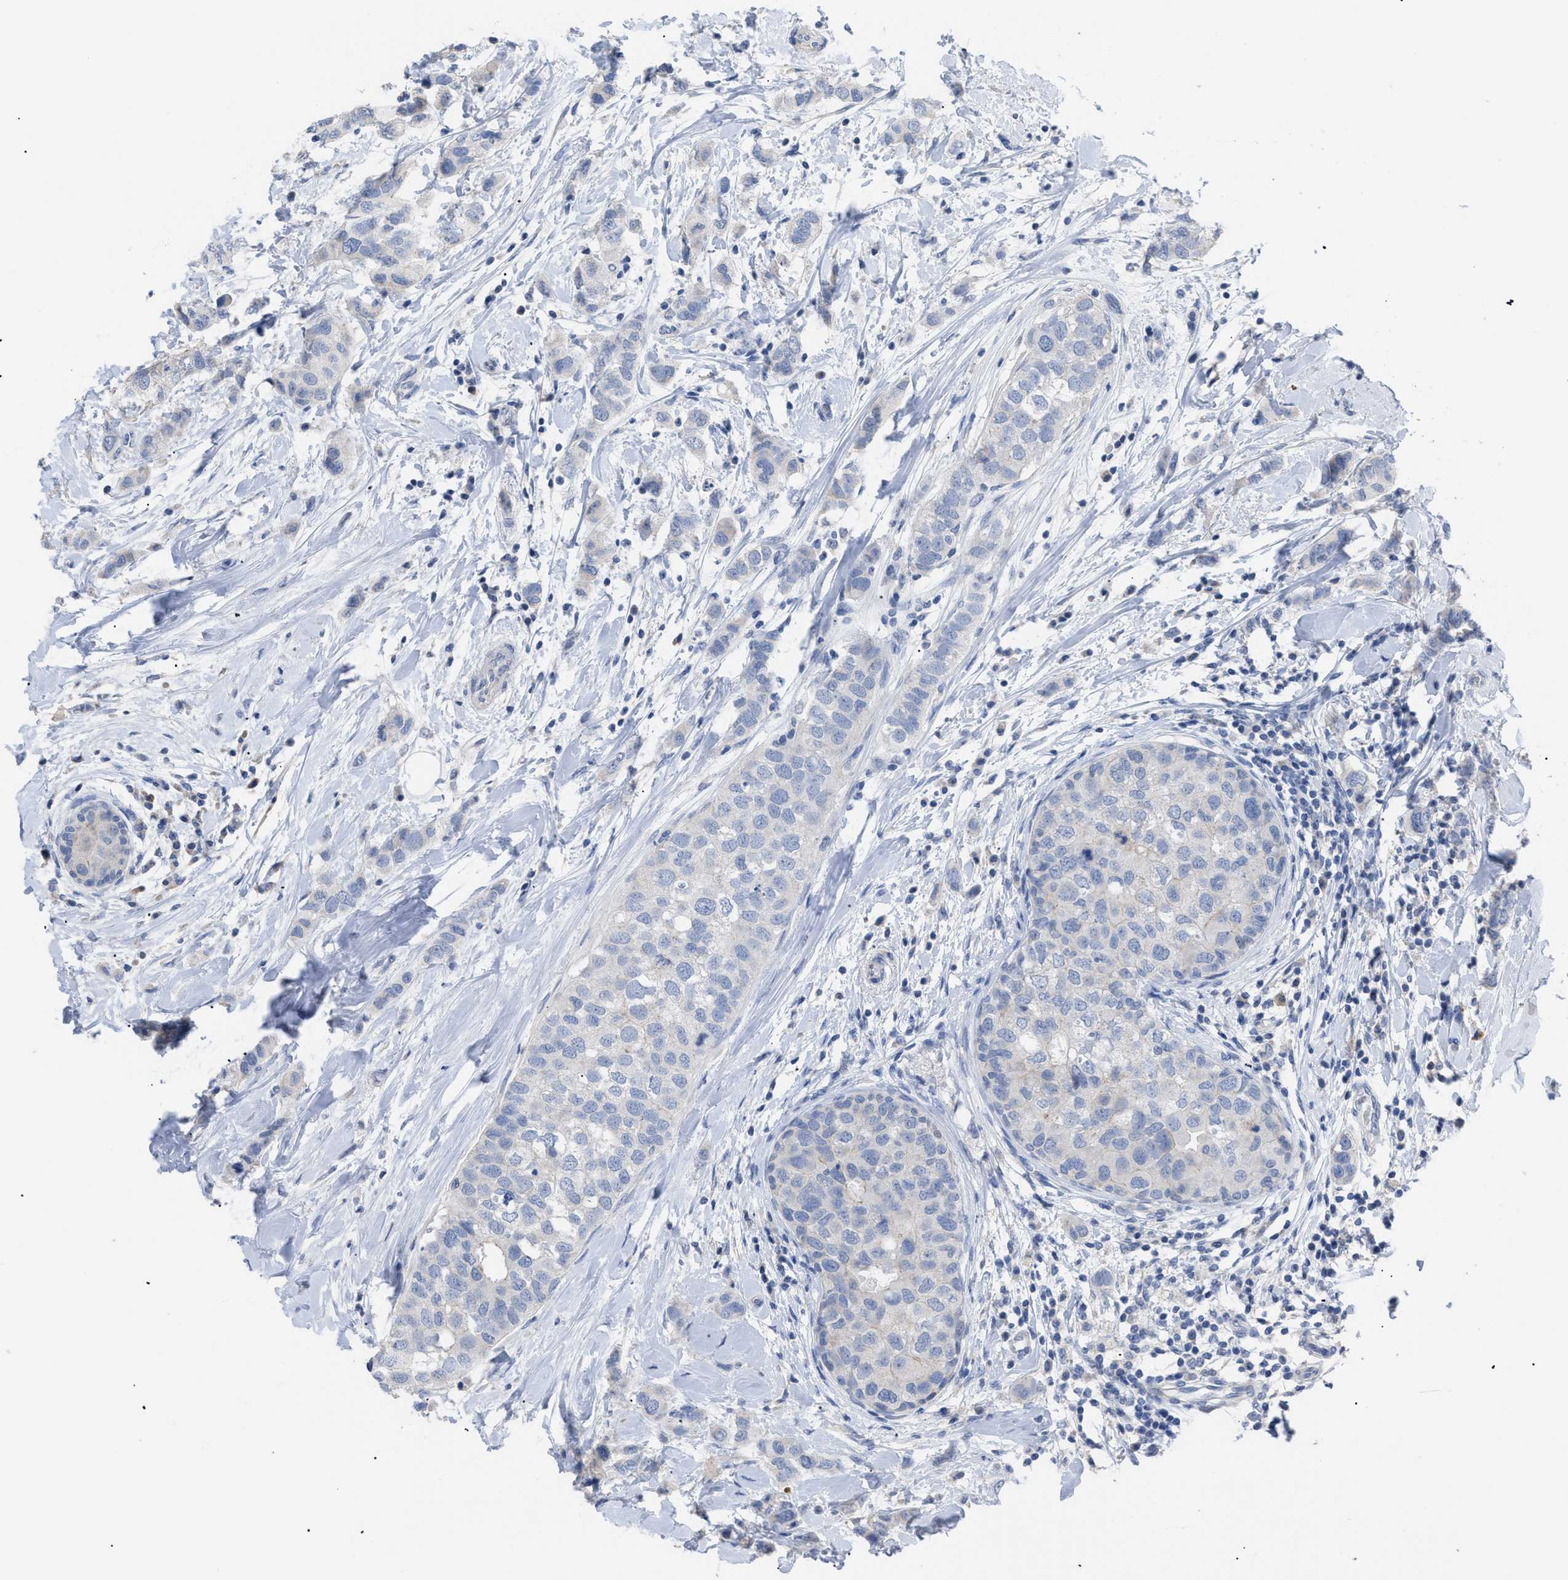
{"staining": {"intensity": "negative", "quantity": "none", "location": "none"}, "tissue": "breast cancer", "cell_type": "Tumor cells", "image_type": "cancer", "snomed": [{"axis": "morphology", "description": "Duct carcinoma"}, {"axis": "topography", "description": "Breast"}], "caption": "Breast invasive ductal carcinoma was stained to show a protein in brown. There is no significant staining in tumor cells.", "gene": "CAV3", "patient": {"sex": "female", "age": 50}}